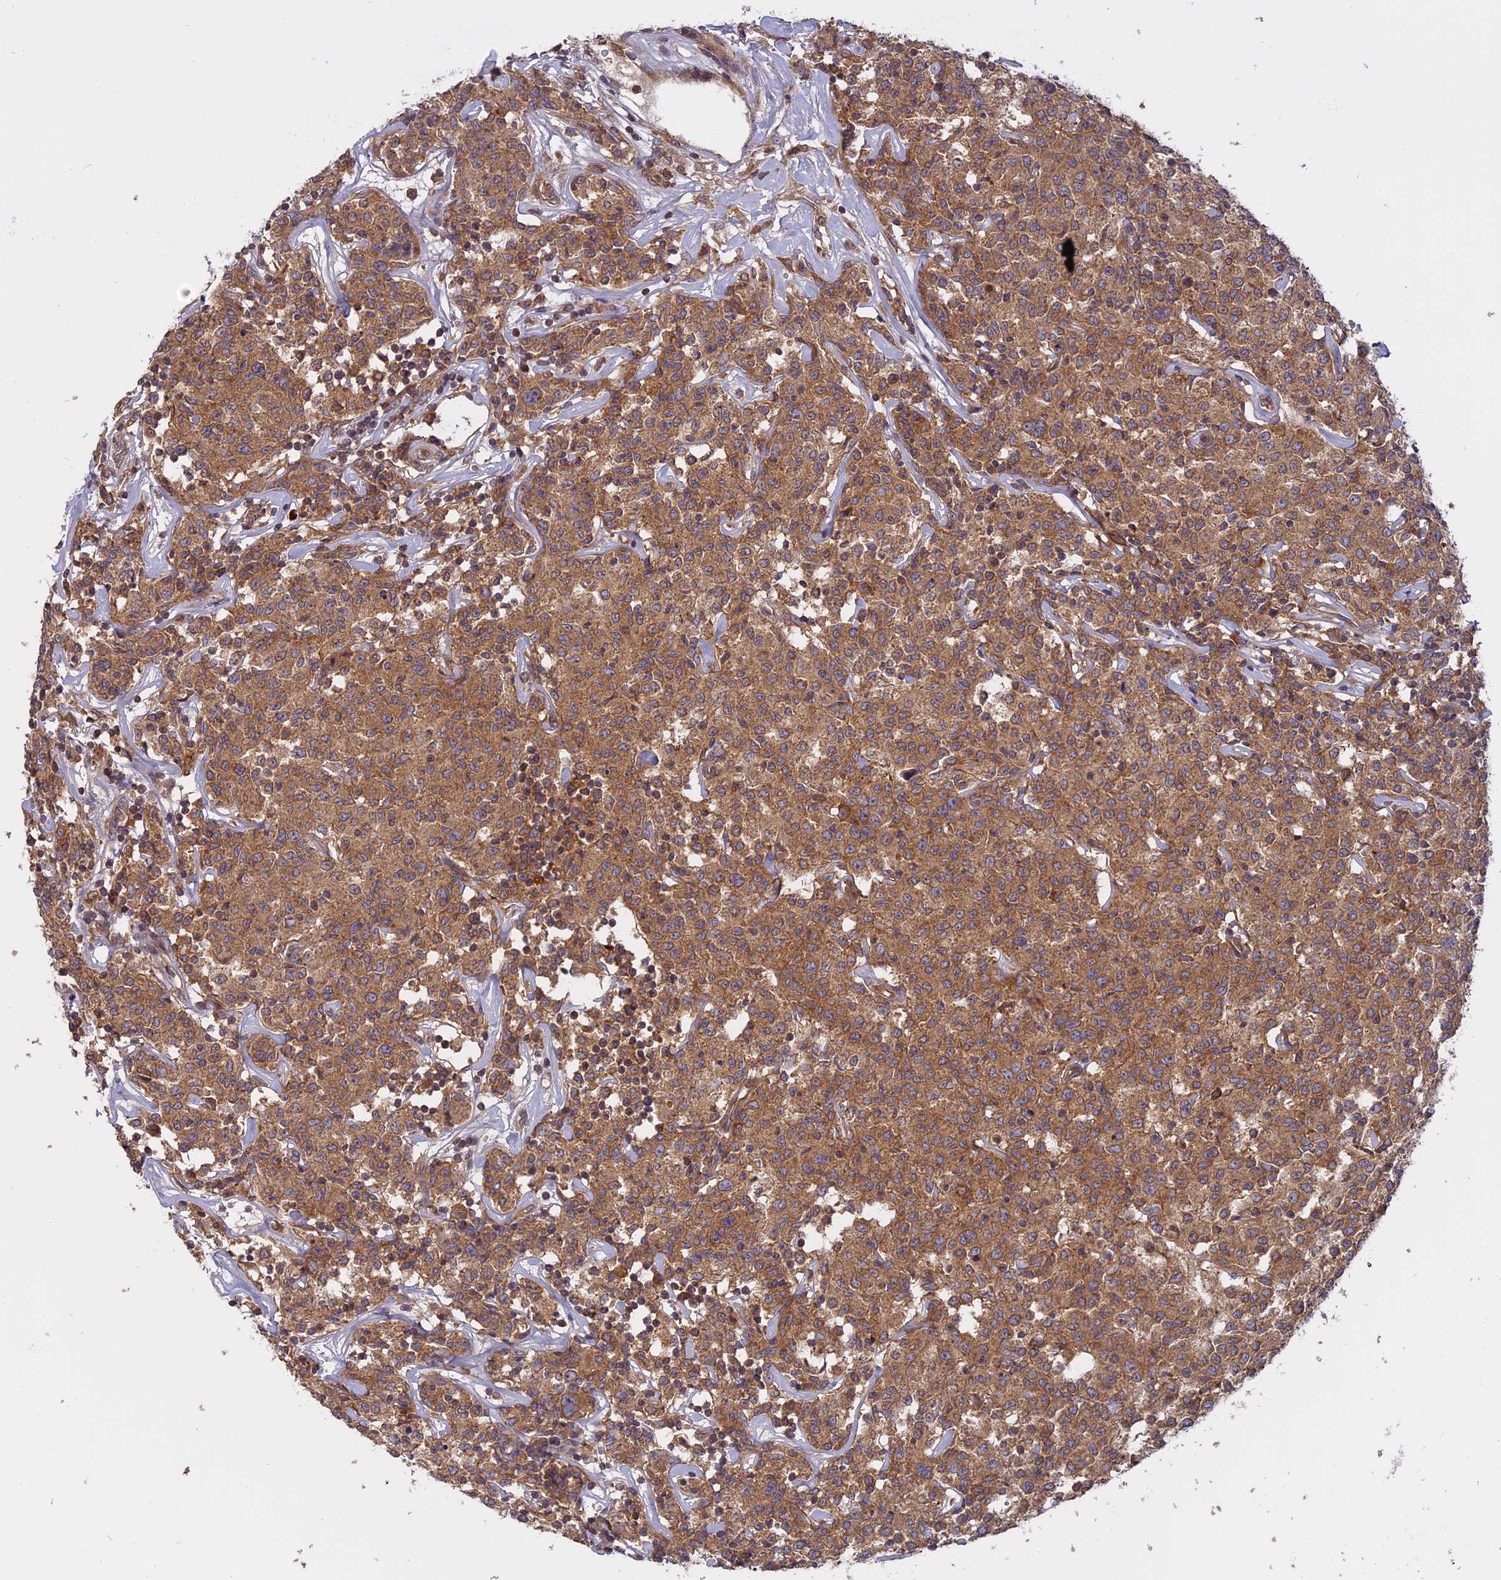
{"staining": {"intensity": "moderate", "quantity": ">75%", "location": "cytoplasmic/membranous"}, "tissue": "lymphoma", "cell_type": "Tumor cells", "image_type": "cancer", "snomed": [{"axis": "morphology", "description": "Malignant lymphoma, non-Hodgkin's type, Low grade"}, {"axis": "topography", "description": "Small intestine"}], "caption": "Immunohistochemistry (DAB (3,3'-diaminobenzidine)) staining of lymphoma demonstrates moderate cytoplasmic/membranous protein staining in about >75% of tumor cells.", "gene": "TMEM208", "patient": {"sex": "female", "age": 59}}